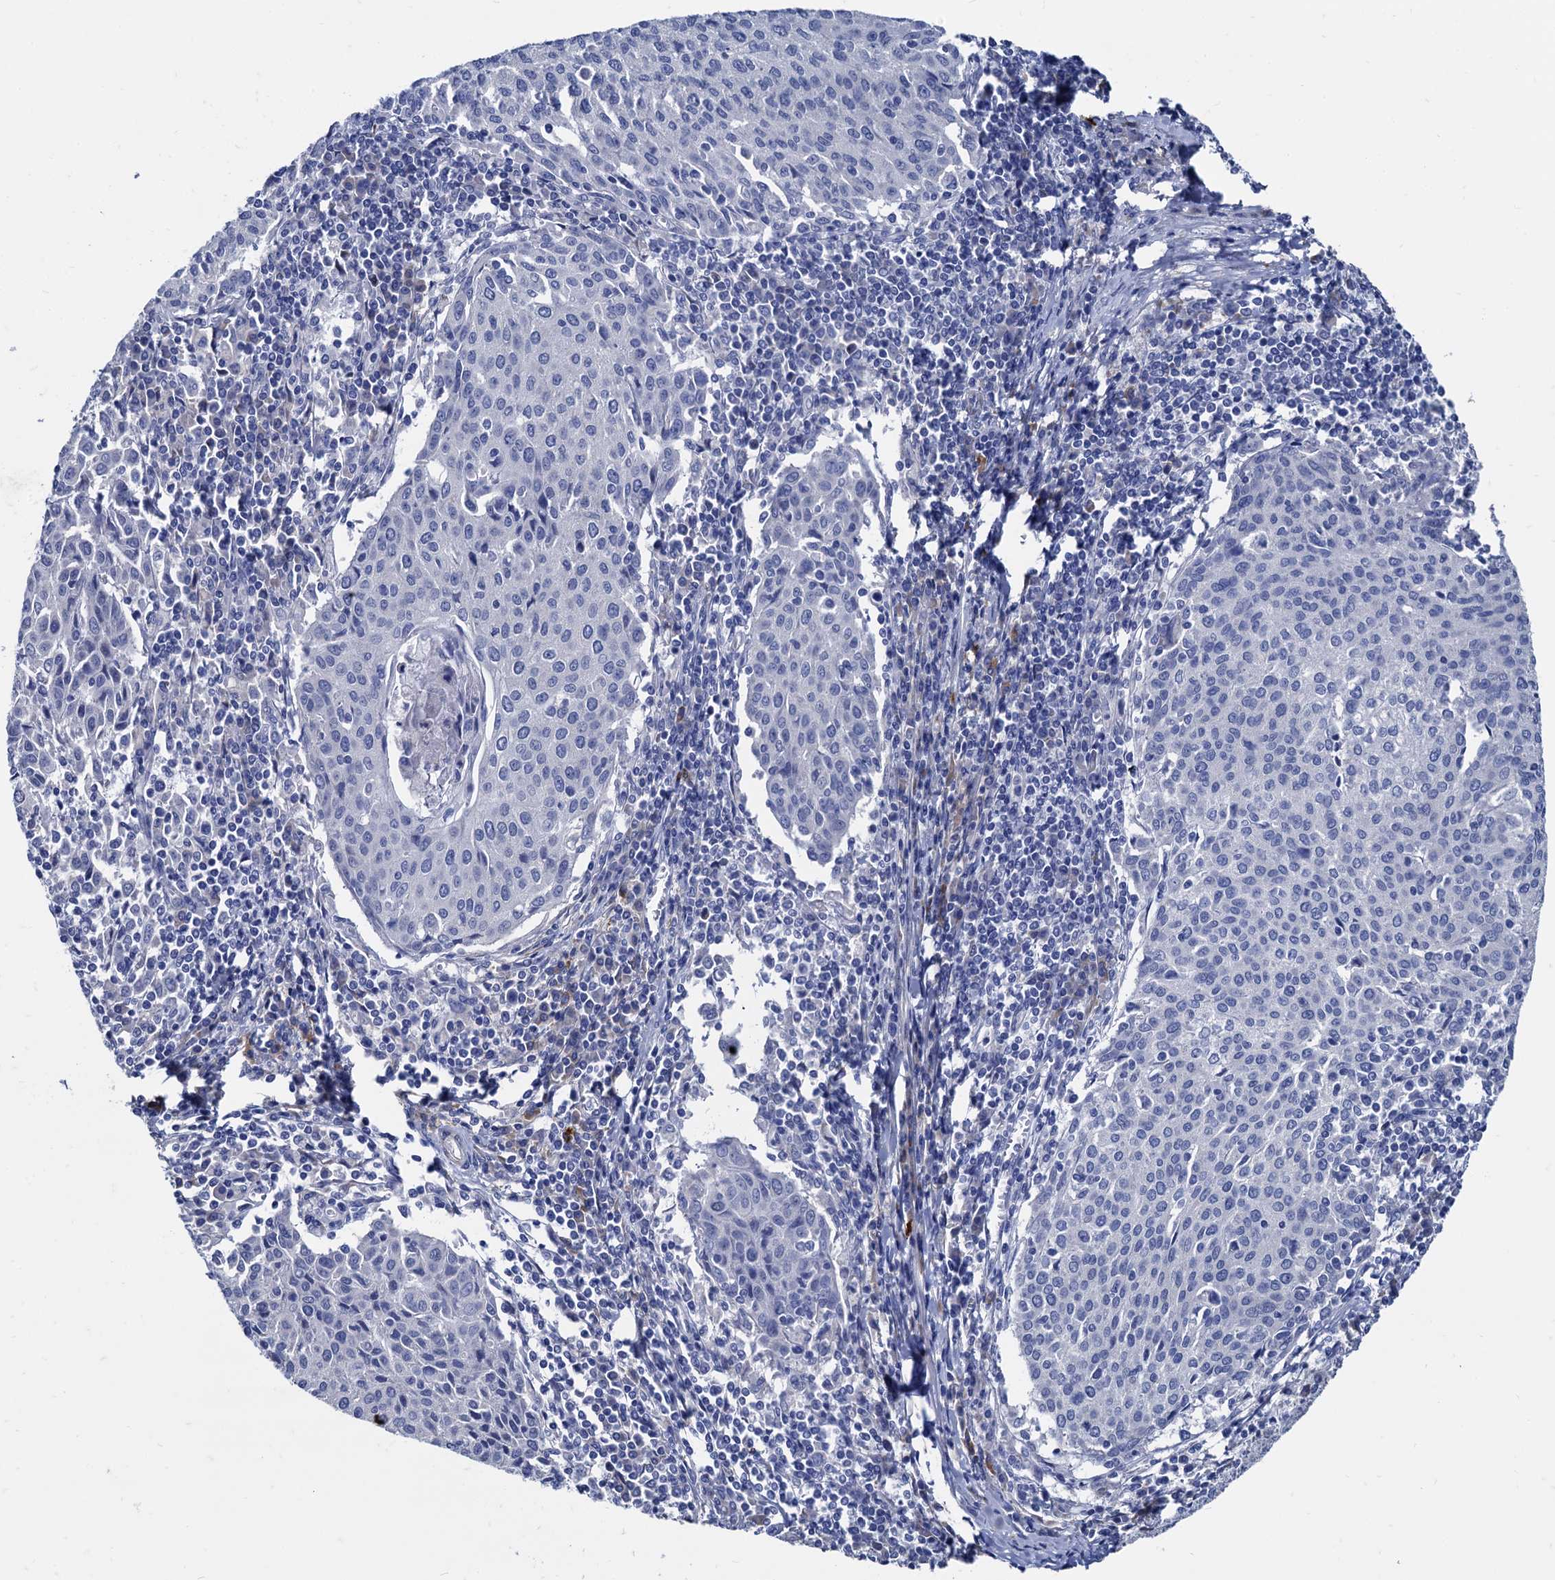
{"staining": {"intensity": "negative", "quantity": "none", "location": "none"}, "tissue": "cervical cancer", "cell_type": "Tumor cells", "image_type": "cancer", "snomed": [{"axis": "morphology", "description": "Squamous cell carcinoma, NOS"}, {"axis": "topography", "description": "Cervix"}], "caption": "Immunohistochemistry (IHC) image of neoplastic tissue: cervical cancer stained with DAB (3,3'-diaminobenzidine) reveals no significant protein expression in tumor cells. (DAB immunohistochemistry, high magnification).", "gene": "FOXR2", "patient": {"sex": "female", "age": 38}}